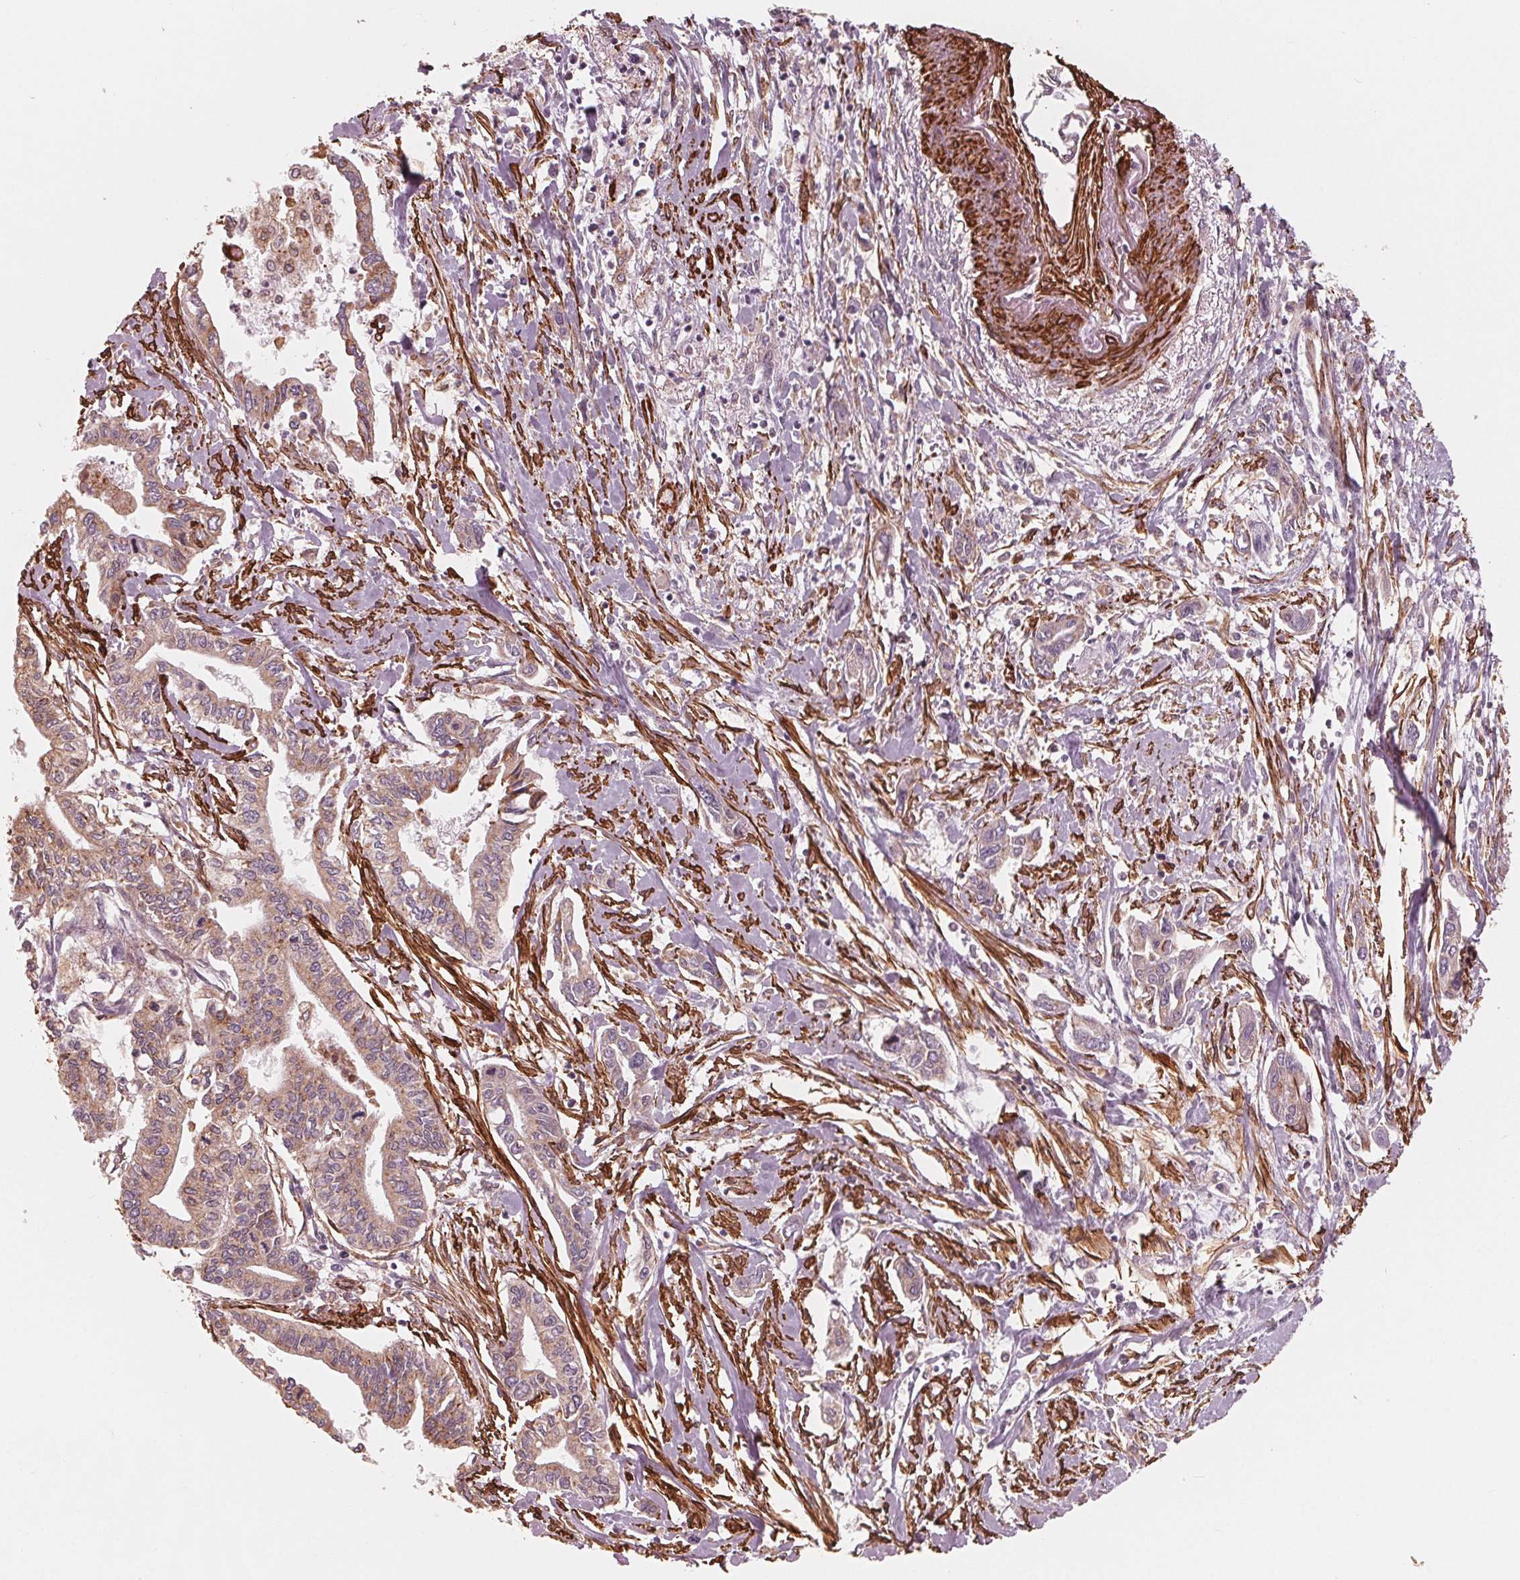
{"staining": {"intensity": "weak", "quantity": ">75%", "location": "cytoplasmic/membranous"}, "tissue": "pancreatic cancer", "cell_type": "Tumor cells", "image_type": "cancer", "snomed": [{"axis": "morphology", "description": "Adenocarcinoma, NOS"}, {"axis": "topography", "description": "Pancreas"}], "caption": "Pancreatic cancer stained with a brown dye reveals weak cytoplasmic/membranous positive expression in about >75% of tumor cells.", "gene": "MIER3", "patient": {"sex": "male", "age": 60}}